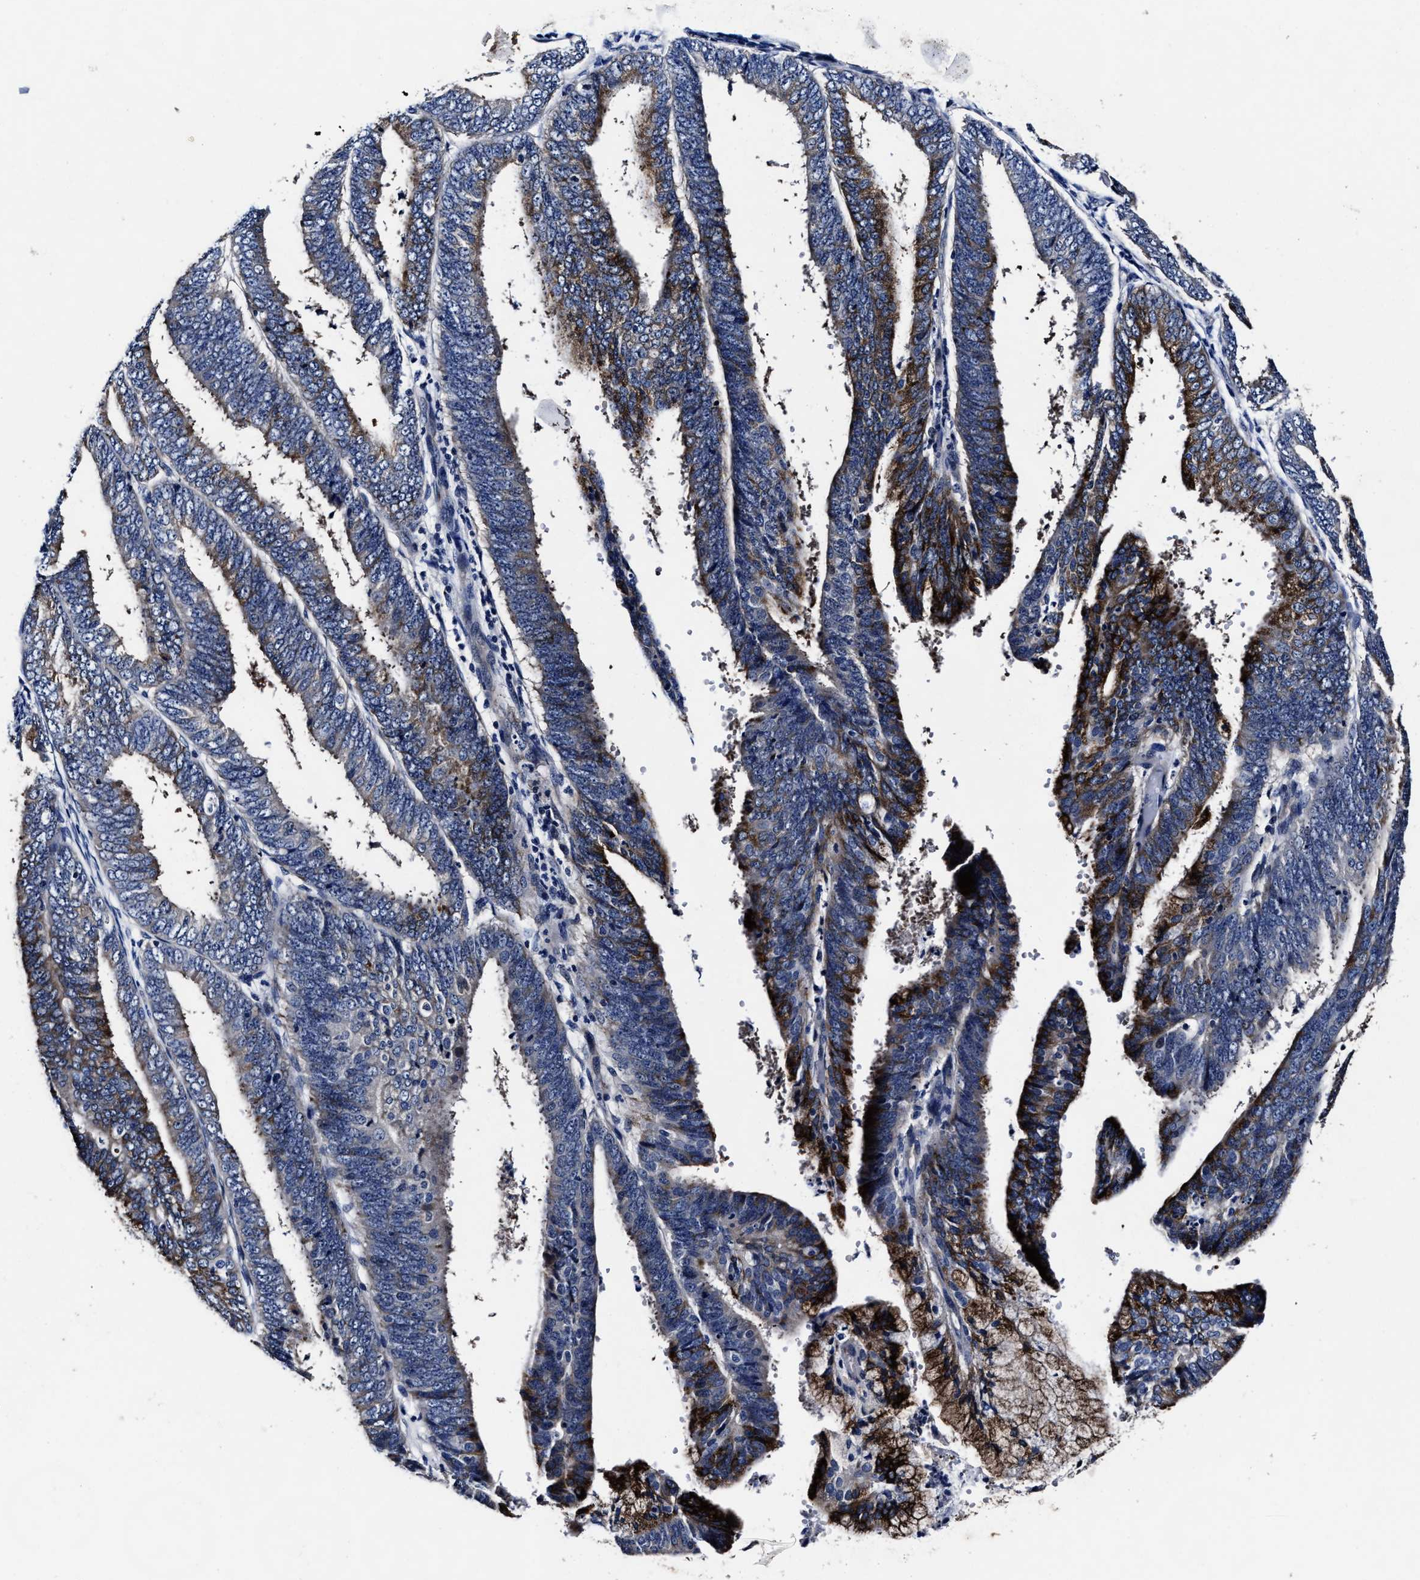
{"staining": {"intensity": "strong", "quantity": "25%-75%", "location": "cytoplasmic/membranous"}, "tissue": "endometrial cancer", "cell_type": "Tumor cells", "image_type": "cancer", "snomed": [{"axis": "morphology", "description": "Adenocarcinoma, NOS"}, {"axis": "topography", "description": "Endometrium"}], "caption": "Tumor cells exhibit high levels of strong cytoplasmic/membranous staining in approximately 25%-75% of cells in human endometrial cancer.", "gene": "OLFML2A", "patient": {"sex": "female", "age": 63}}